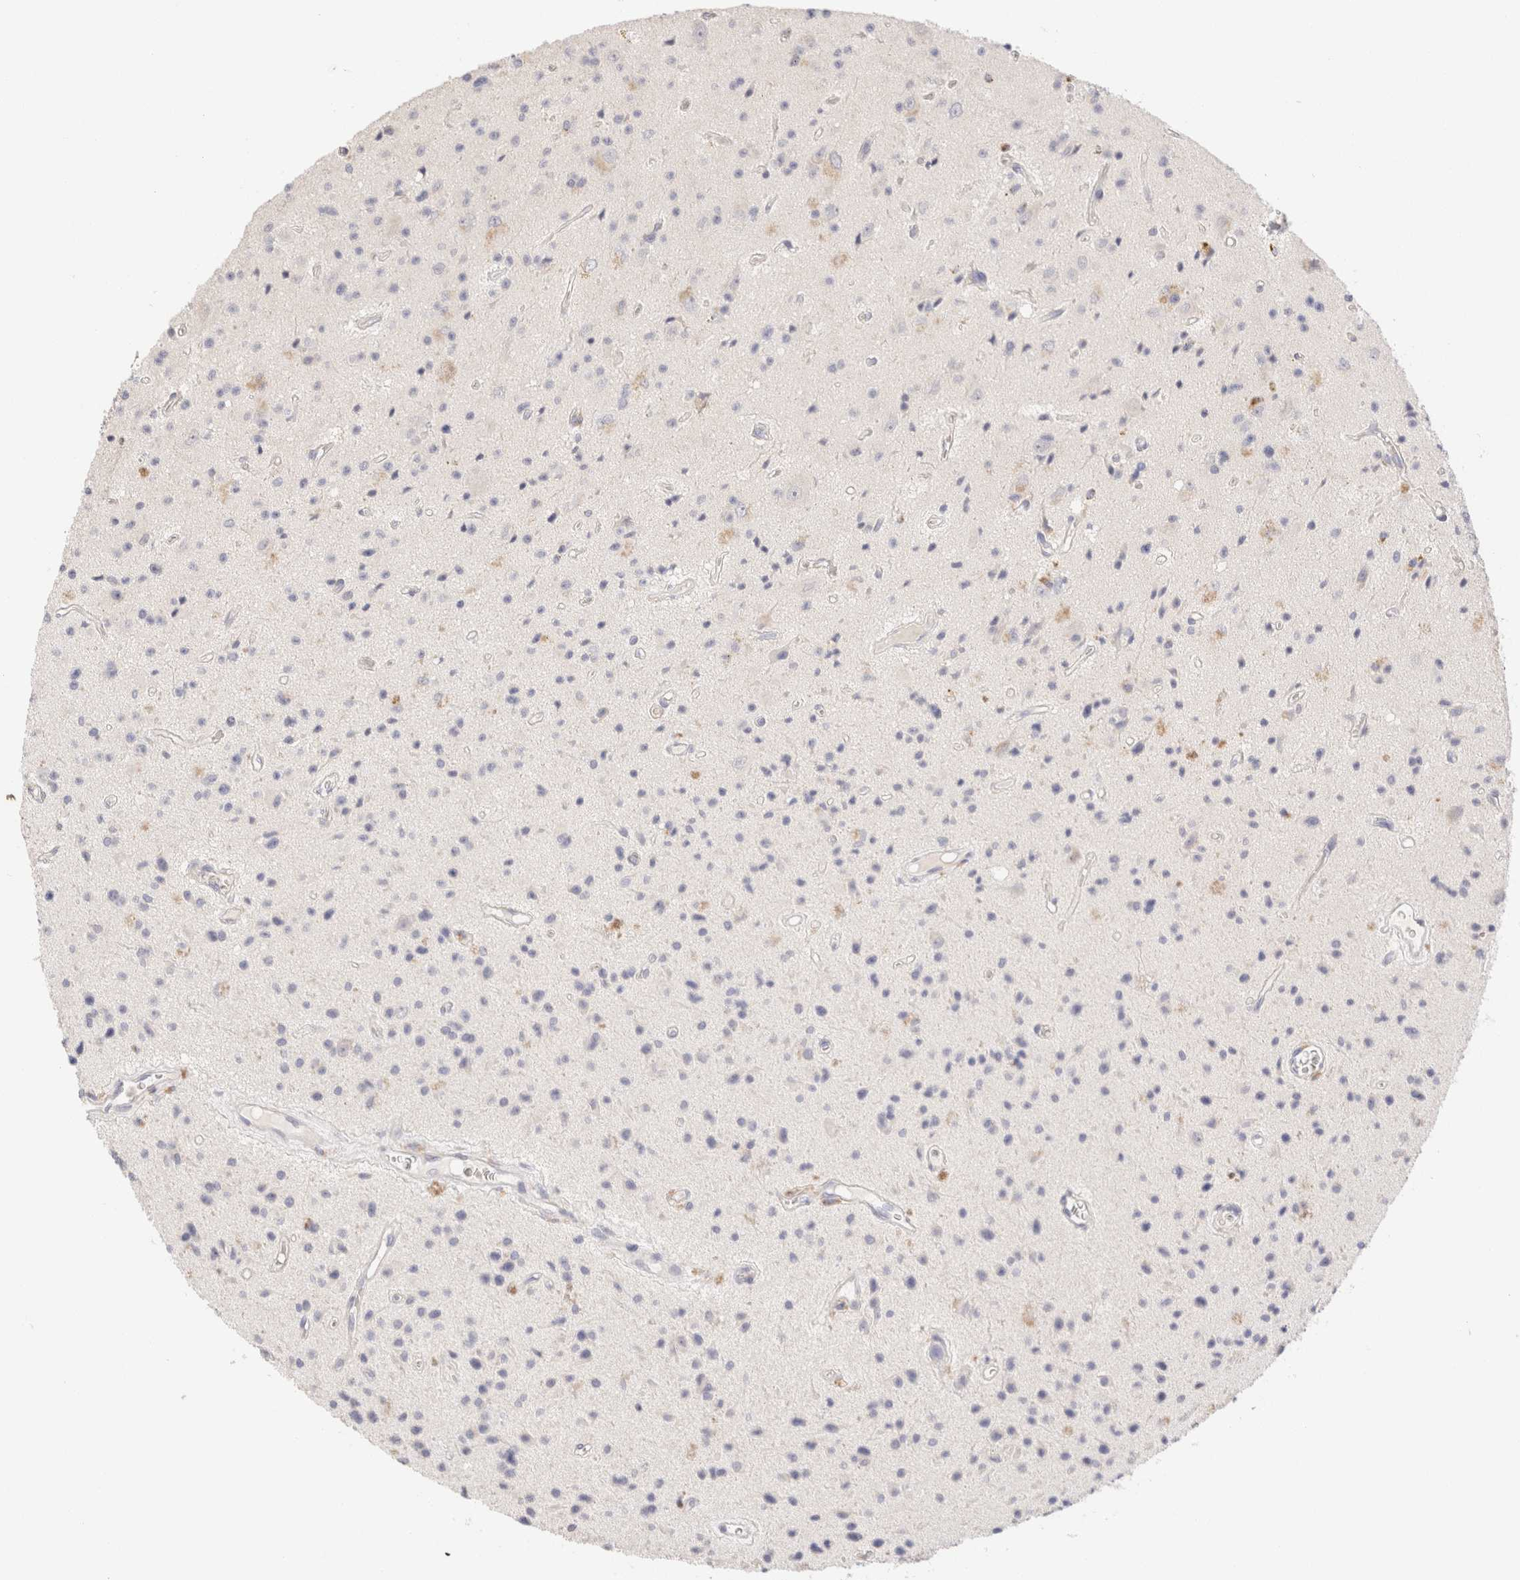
{"staining": {"intensity": "weak", "quantity": "<25%", "location": "cytoplasmic/membranous"}, "tissue": "glioma", "cell_type": "Tumor cells", "image_type": "cancer", "snomed": [{"axis": "morphology", "description": "Glioma, malignant, Low grade"}, {"axis": "topography", "description": "Brain"}], "caption": "This histopathology image is of low-grade glioma (malignant) stained with immunohistochemistry (IHC) to label a protein in brown with the nuclei are counter-stained blue. There is no expression in tumor cells.", "gene": "SCGB2A2", "patient": {"sex": "male", "age": 58}}